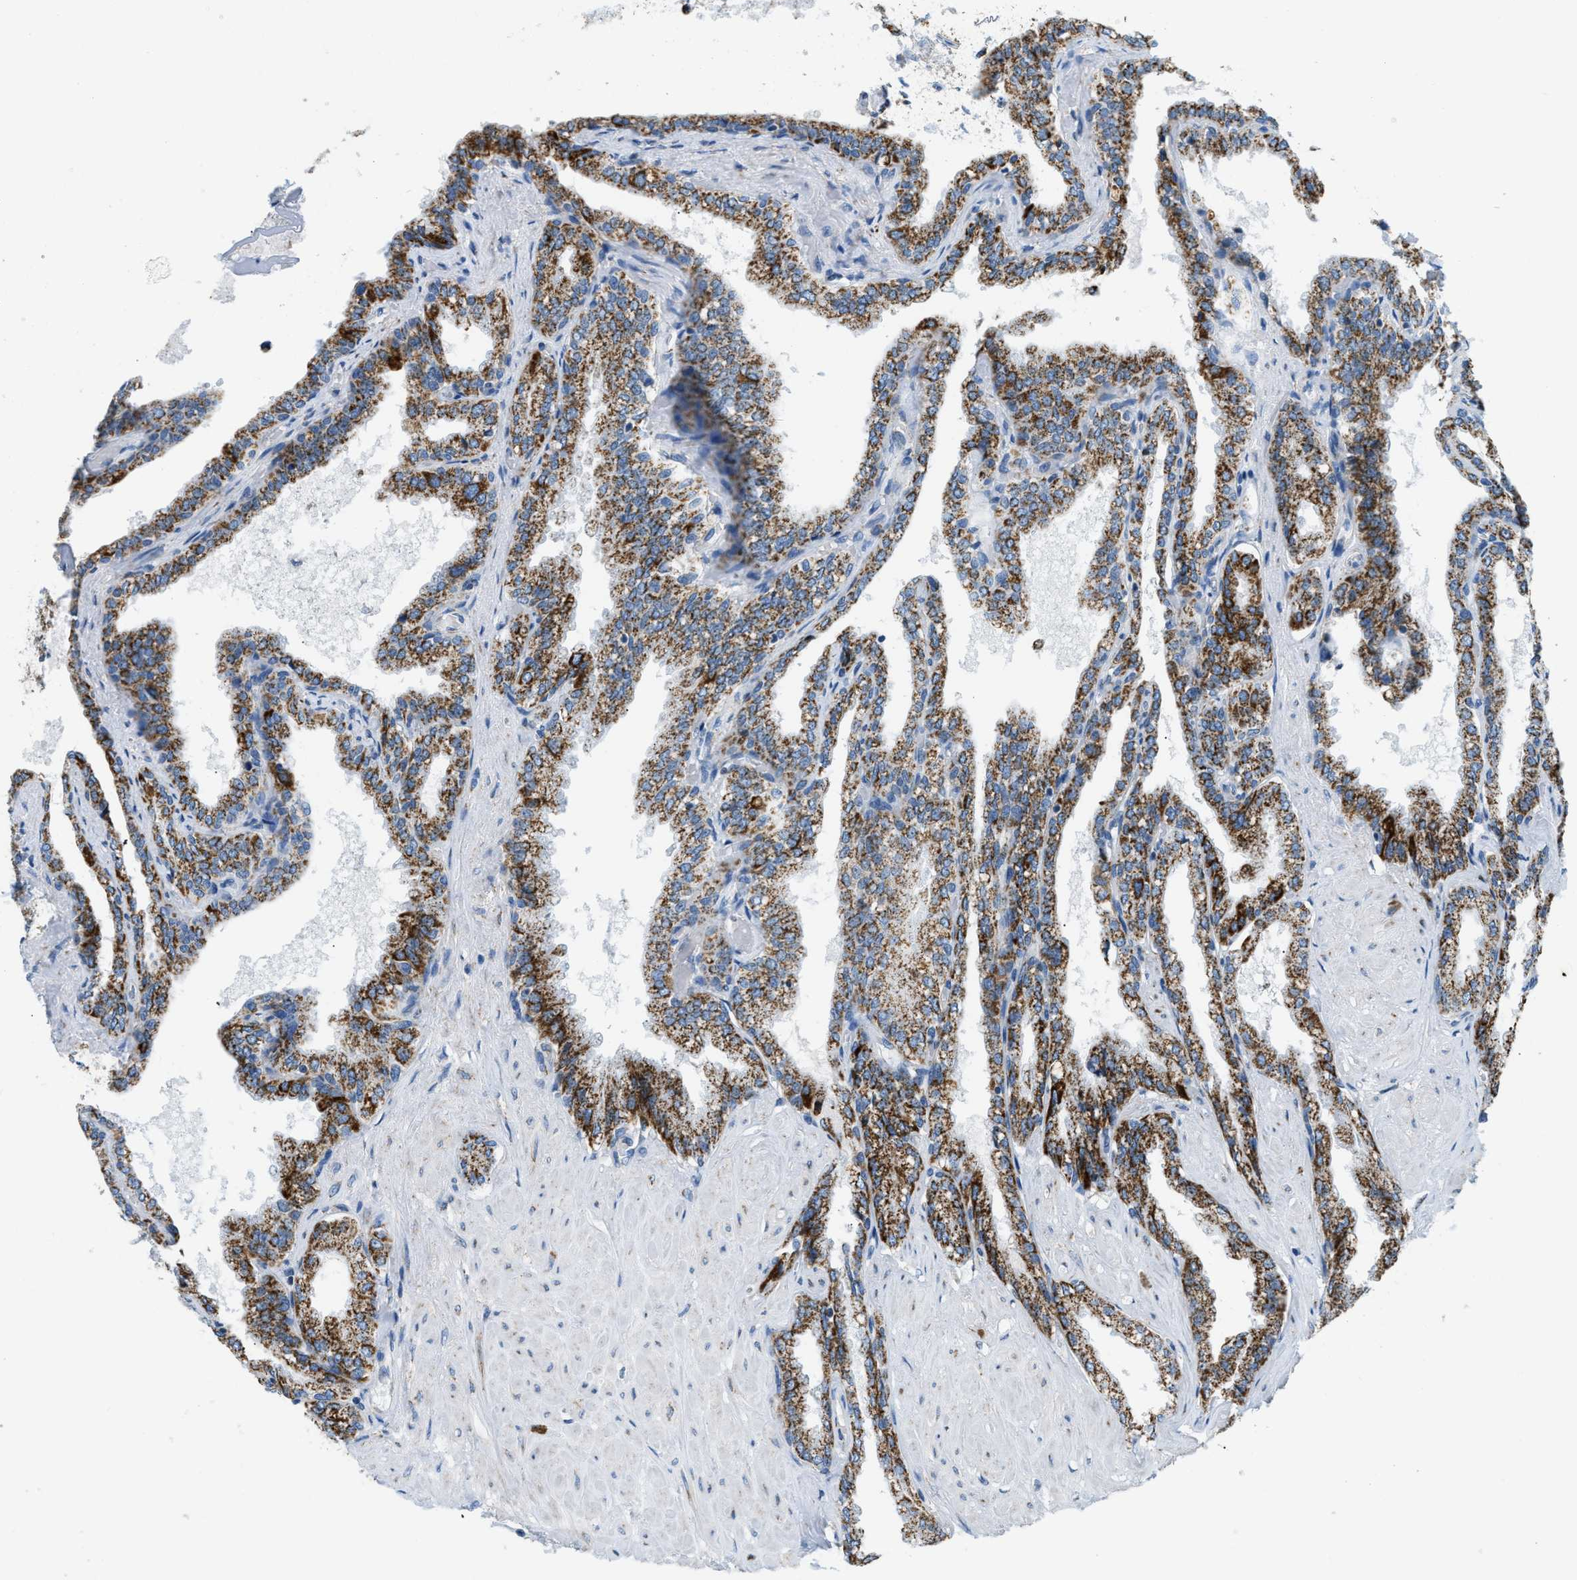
{"staining": {"intensity": "moderate", "quantity": ">75%", "location": "cytoplasmic/membranous"}, "tissue": "seminal vesicle", "cell_type": "Glandular cells", "image_type": "normal", "snomed": [{"axis": "morphology", "description": "Normal tissue, NOS"}, {"axis": "topography", "description": "Seminal veicle"}], "caption": "Human seminal vesicle stained with a brown dye reveals moderate cytoplasmic/membranous positive staining in approximately >75% of glandular cells.", "gene": "ACADVL", "patient": {"sex": "male", "age": 46}}